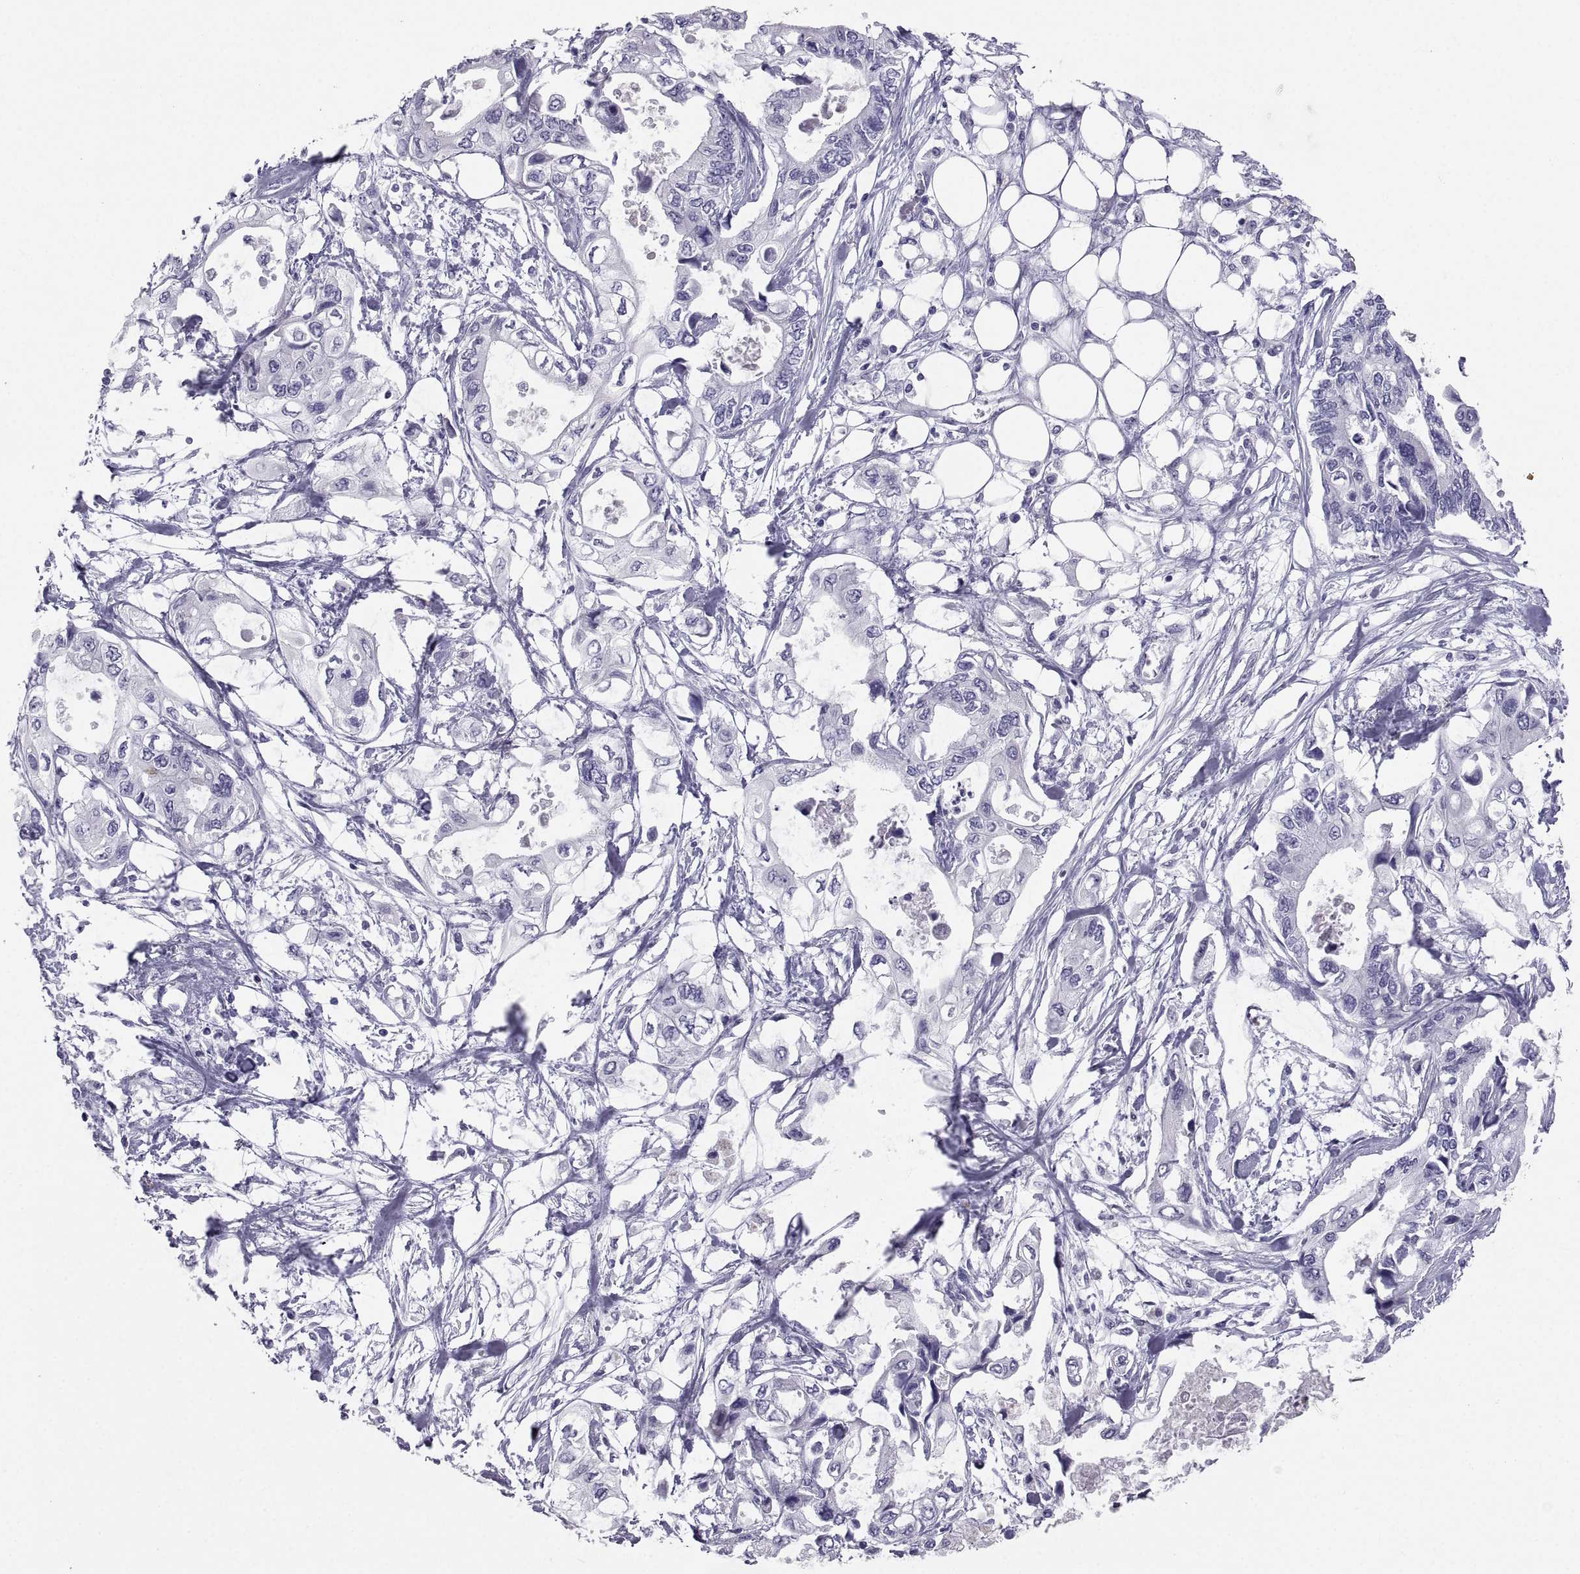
{"staining": {"intensity": "negative", "quantity": "none", "location": "none"}, "tissue": "pancreatic cancer", "cell_type": "Tumor cells", "image_type": "cancer", "snomed": [{"axis": "morphology", "description": "Adenocarcinoma, NOS"}, {"axis": "topography", "description": "Pancreas"}], "caption": "This is a micrograph of immunohistochemistry staining of pancreatic cancer, which shows no positivity in tumor cells.", "gene": "PCSK1N", "patient": {"sex": "female", "age": 63}}